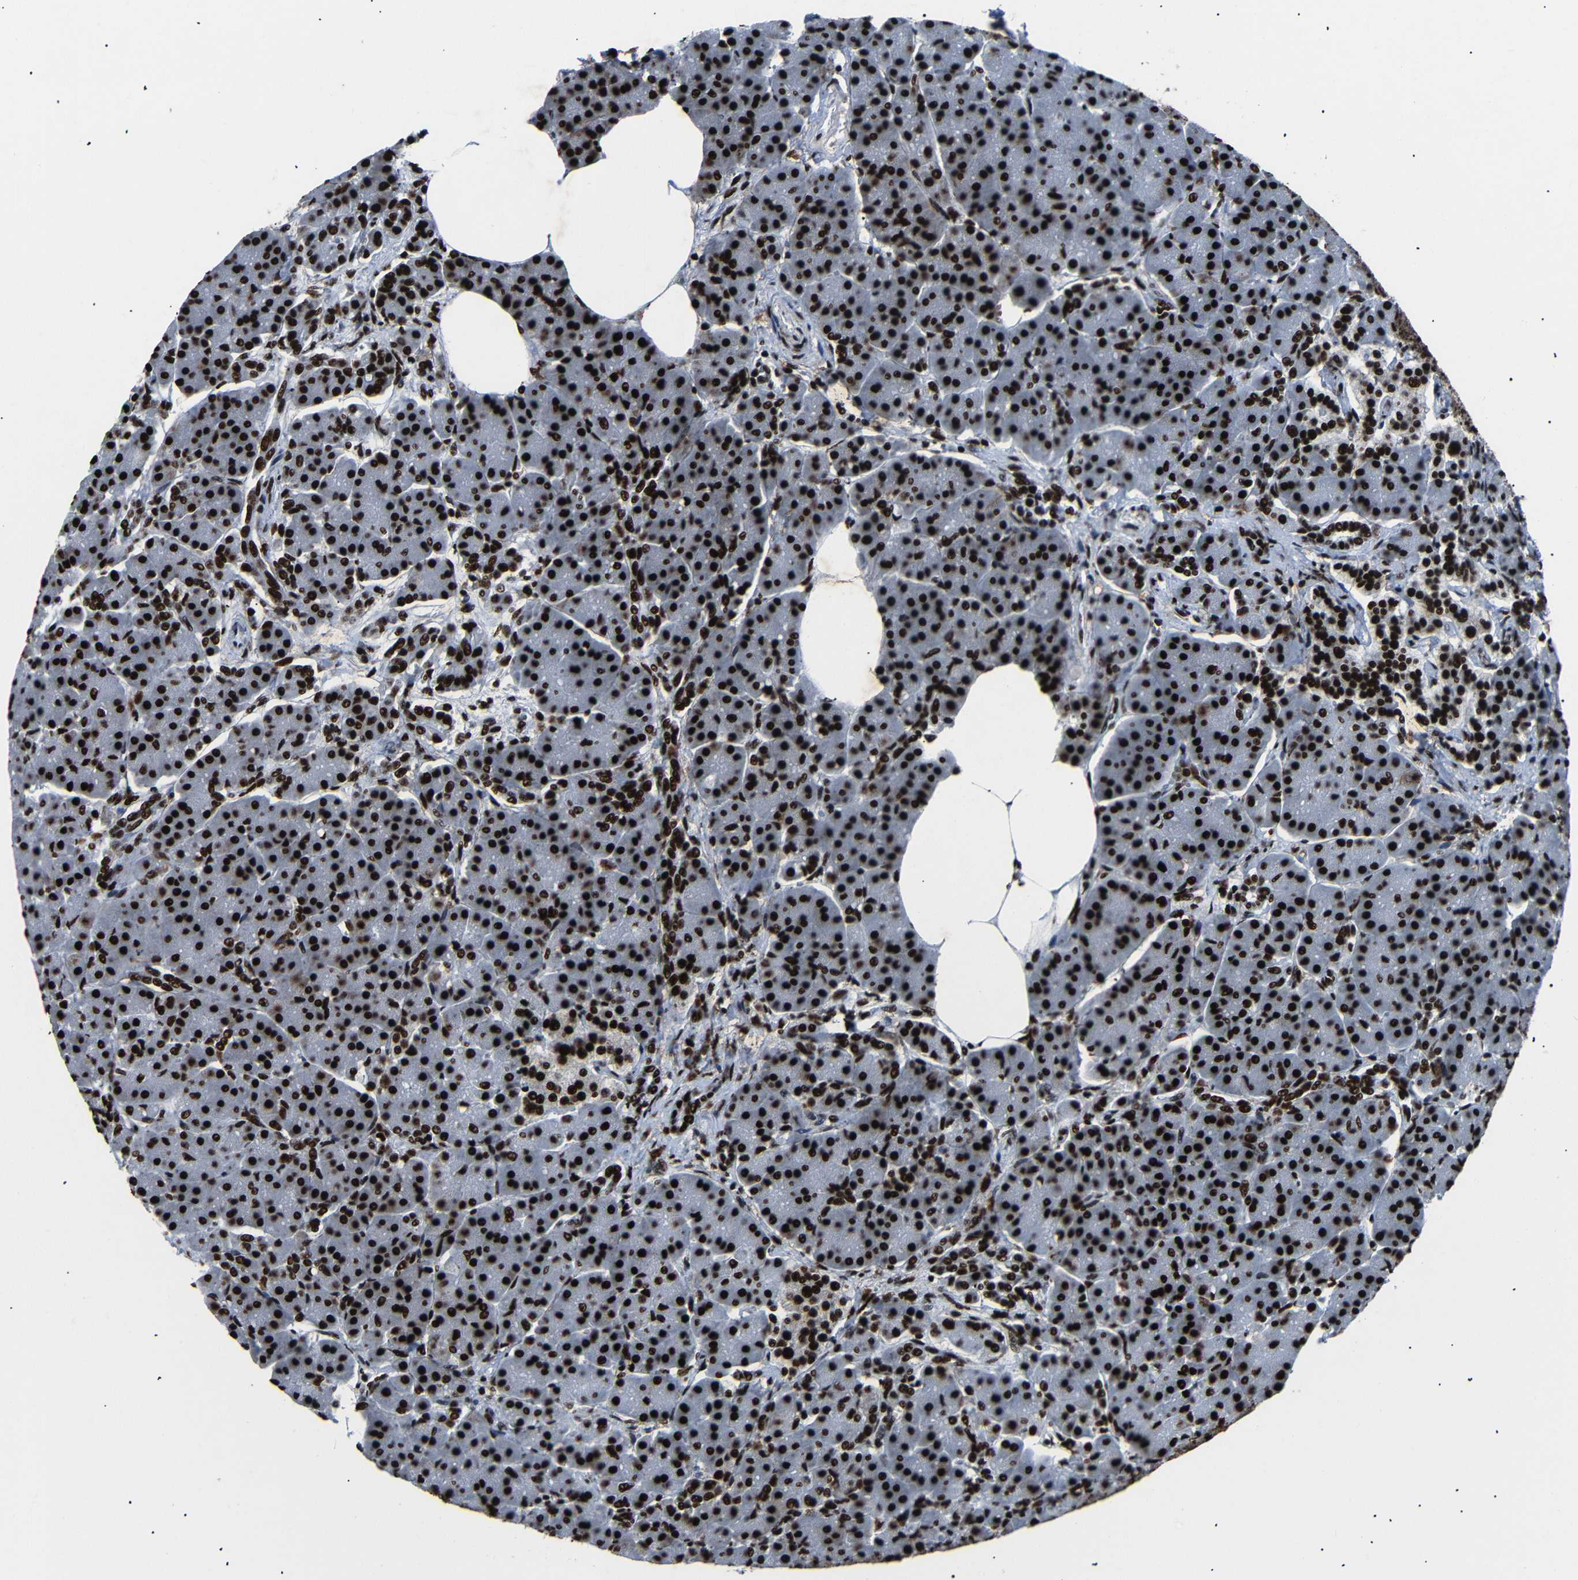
{"staining": {"intensity": "strong", "quantity": ">75%", "location": "nuclear"}, "tissue": "pancreas", "cell_type": "Exocrine glandular cells", "image_type": "normal", "snomed": [{"axis": "morphology", "description": "Normal tissue, NOS"}, {"axis": "topography", "description": "Pancreas"}], "caption": "Exocrine glandular cells demonstrate strong nuclear staining in approximately >75% of cells in normal pancreas. (Brightfield microscopy of DAB IHC at high magnification).", "gene": "SRSF1", "patient": {"sex": "female", "age": 70}}